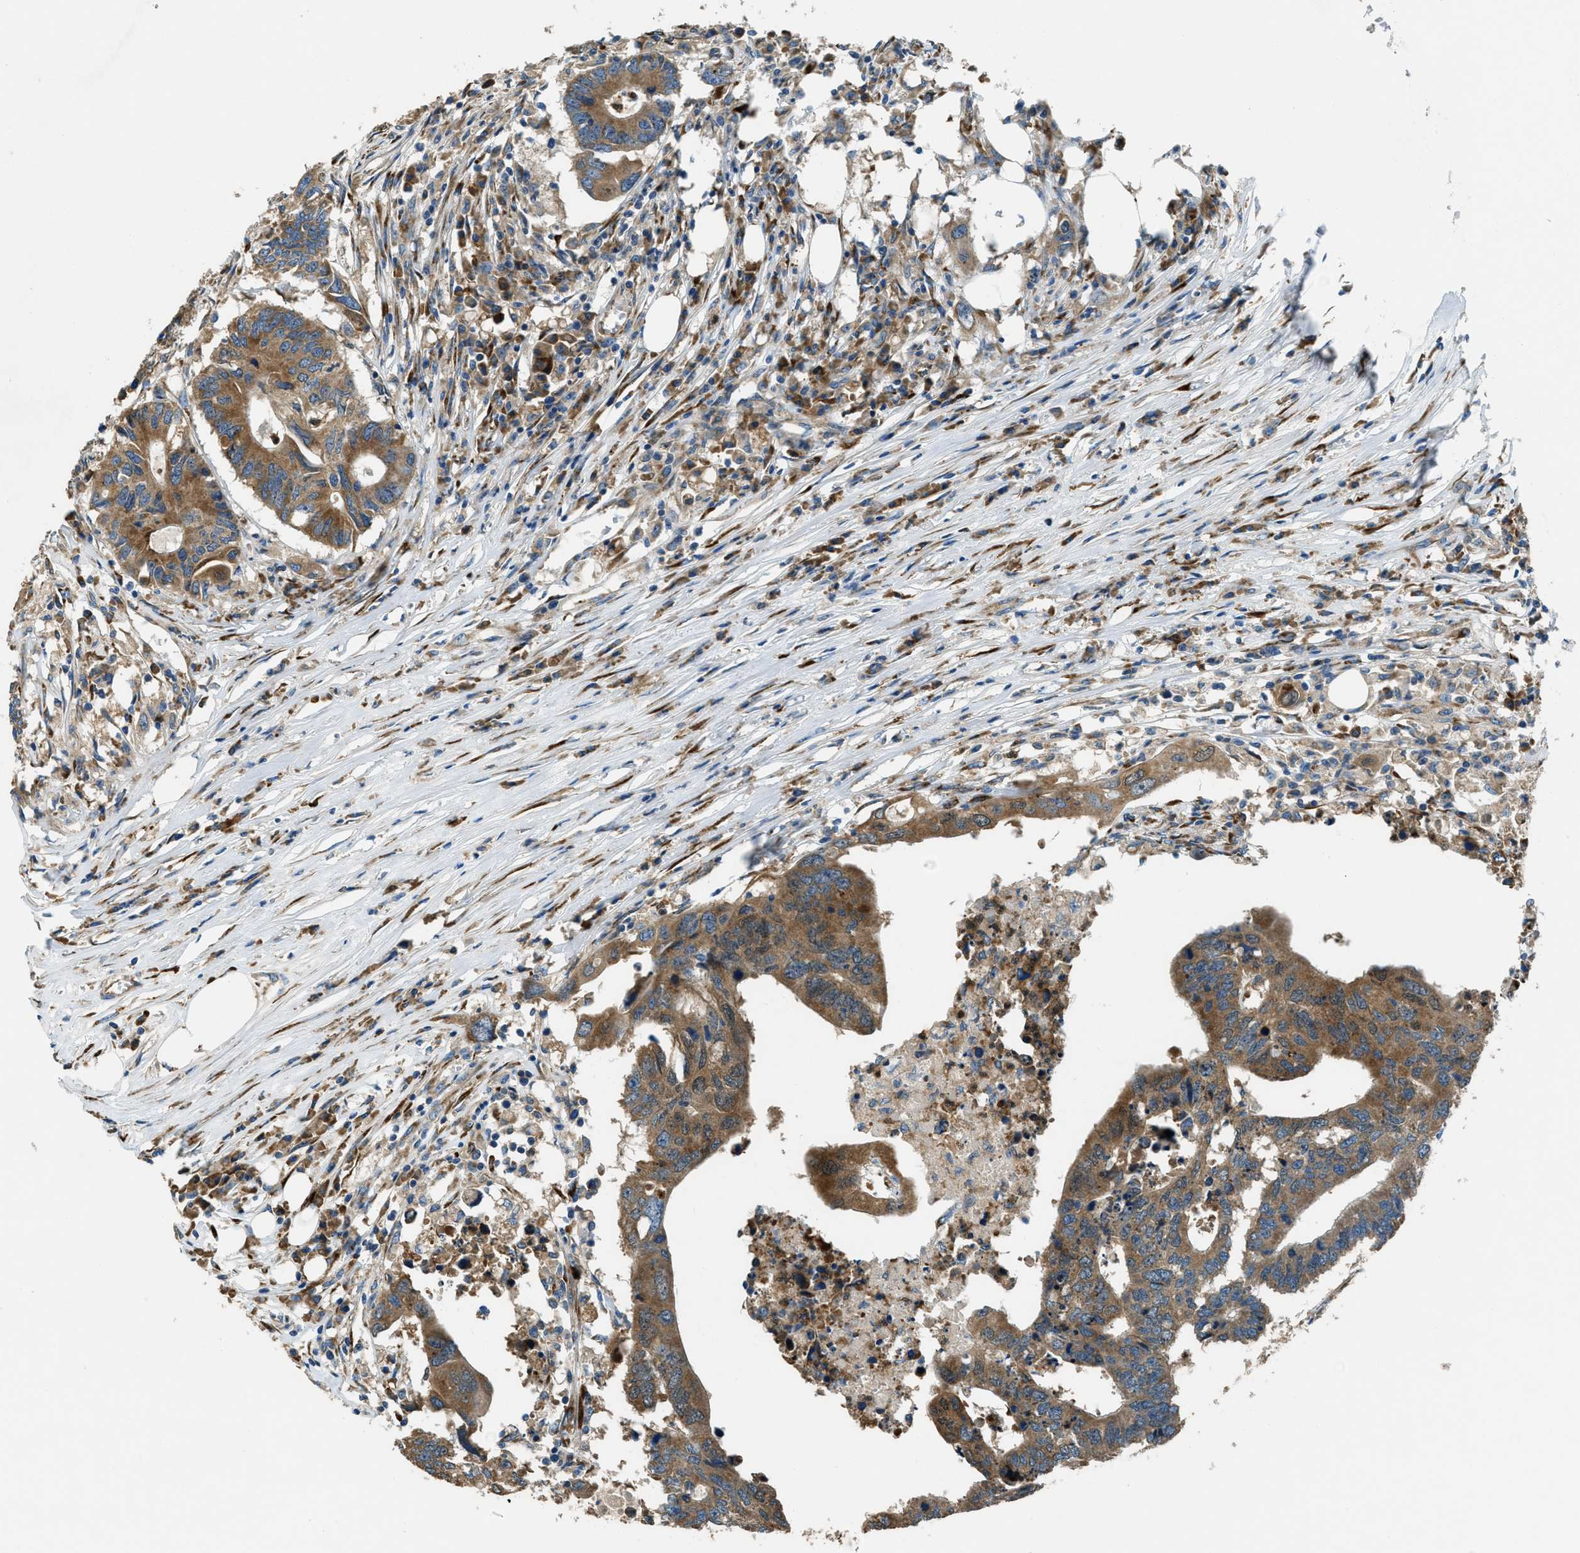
{"staining": {"intensity": "moderate", "quantity": ">75%", "location": "cytoplasmic/membranous"}, "tissue": "colorectal cancer", "cell_type": "Tumor cells", "image_type": "cancer", "snomed": [{"axis": "morphology", "description": "Adenocarcinoma, NOS"}, {"axis": "topography", "description": "Colon"}], "caption": "Brown immunohistochemical staining in human colorectal cancer (adenocarcinoma) reveals moderate cytoplasmic/membranous positivity in approximately >75% of tumor cells.", "gene": "GIMAP8", "patient": {"sex": "male", "age": 71}}